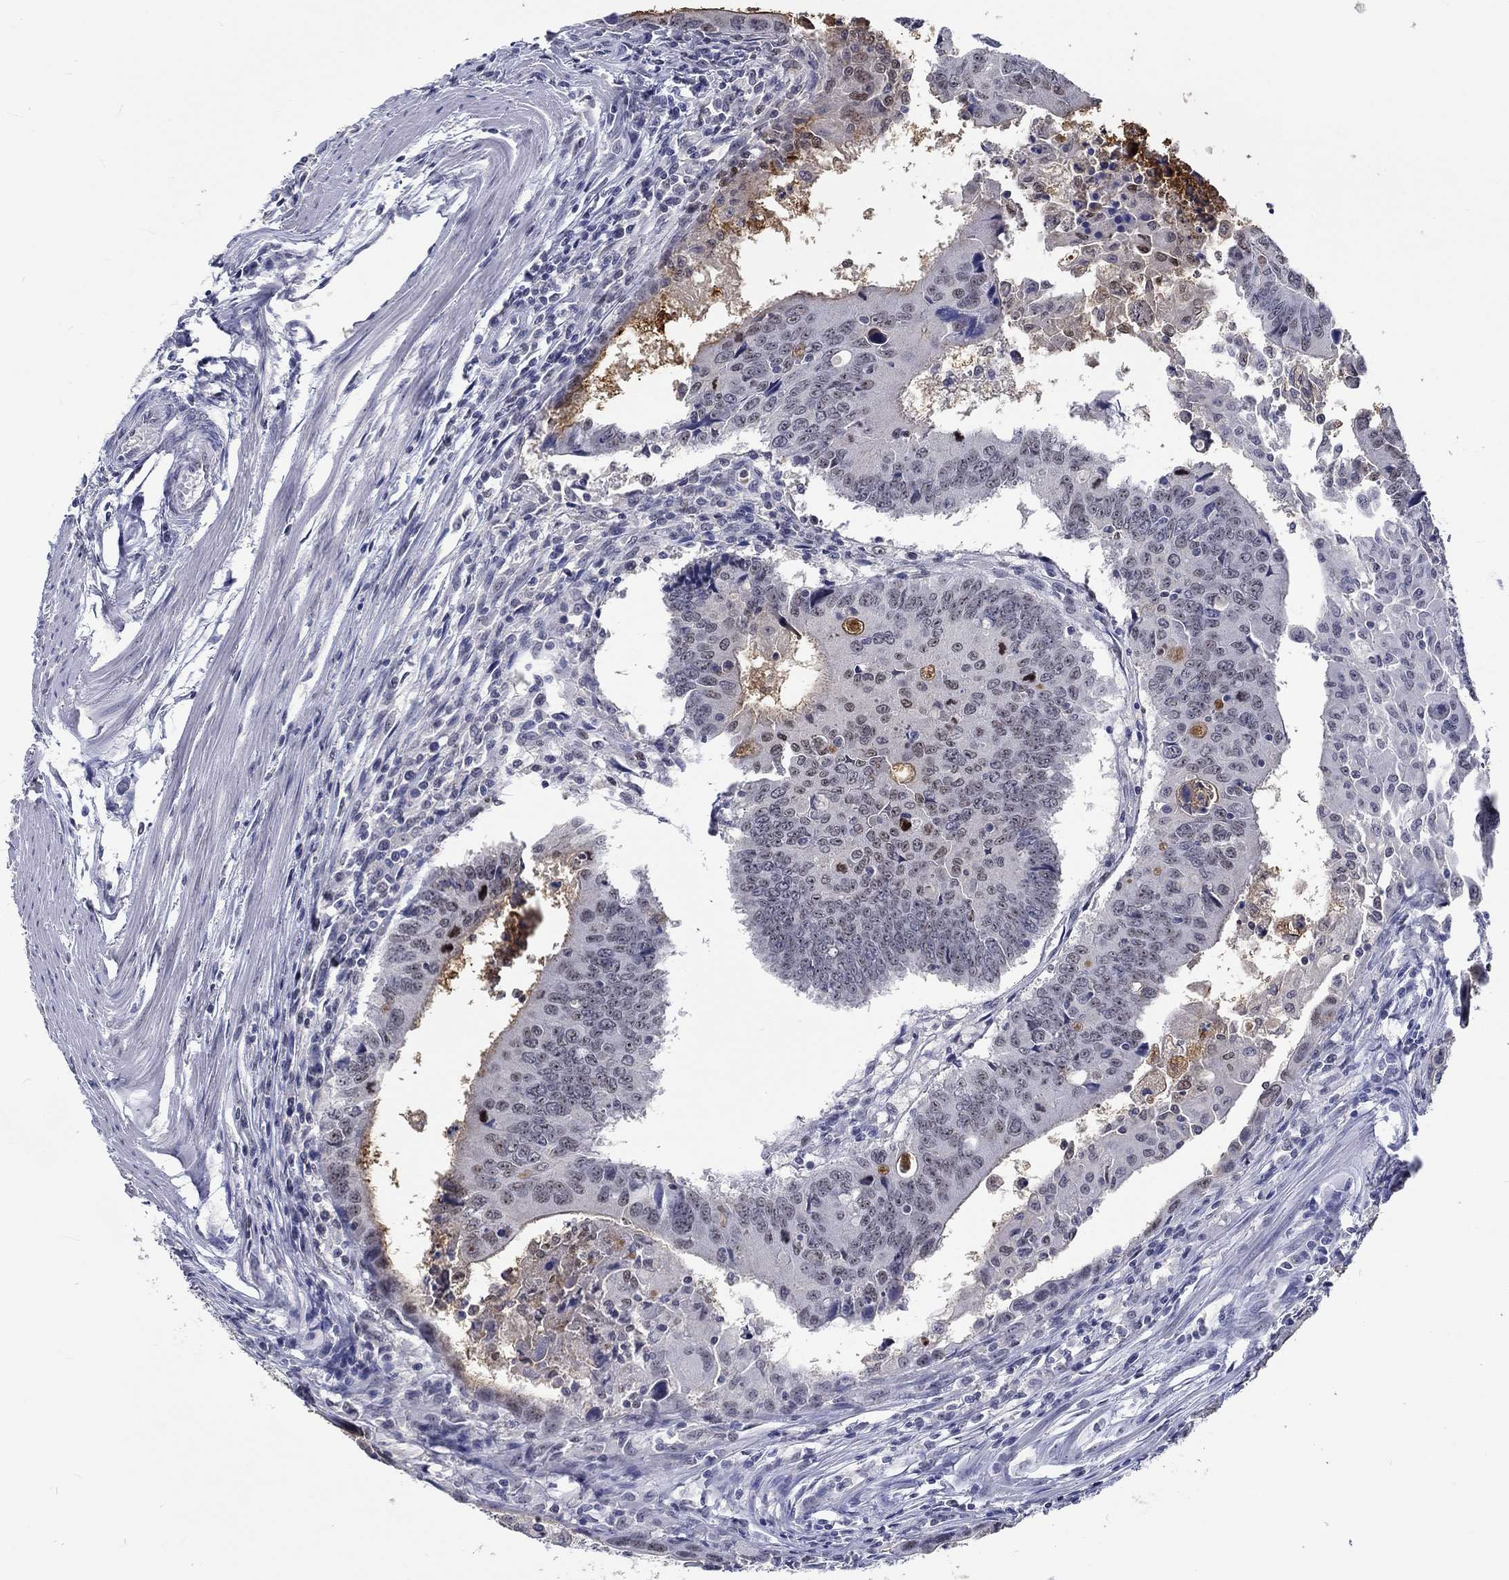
{"staining": {"intensity": "moderate", "quantity": "<25%", "location": "cytoplasmic/membranous"}, "tissue": "colorectal cancer", "cell_type": "Tumor cells", "image_type": "cancer", "snomed": [{"axis": "morphology", "description": "Adenocarcinoma, NOS"}, {"axis": "topography", "description": "Rectum"}], "caption": "Immunohistochemistry (IHC) of colorectal cancer shows low levels of moderate cytoplasmic/membranous expression in approximately <25% of tumor cells.", "gene": "GRIN1", "patient": {"sex": "male", "age": 67}}